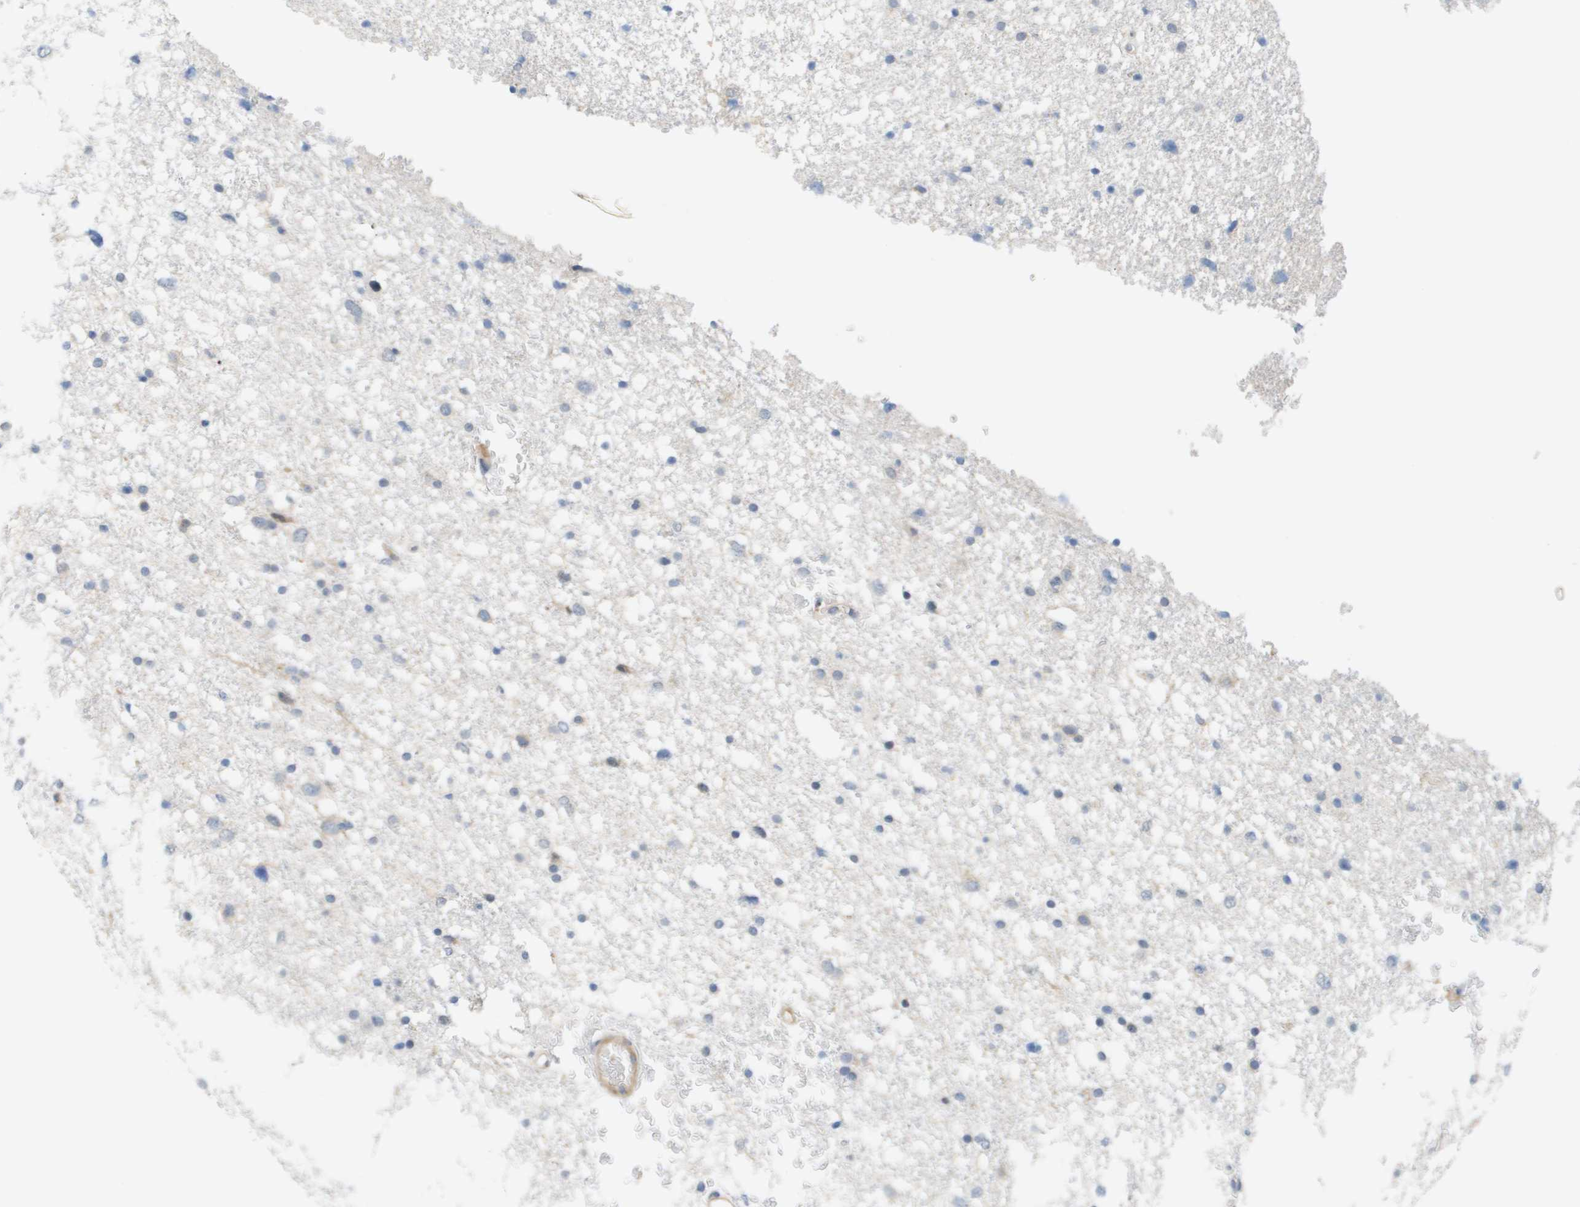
{"staining": {"intensity": "negative", "quantity": "none", "location": "none"}, "tissue": "glioma", "cell_type": "Tumor cells", "image_type": "cancer", "snomed": [{"axis": "morphology", "description": "Glioma, malignant, Low grade"}, {"axis": "topography", "description": "Brain"}], "caption": "Protein analysis of low-grade glioma (malignant) exhibits no significant staining in tumor cells.", "gene": "MARCHF8", "patient": {"sex": "female", "age": 37}}